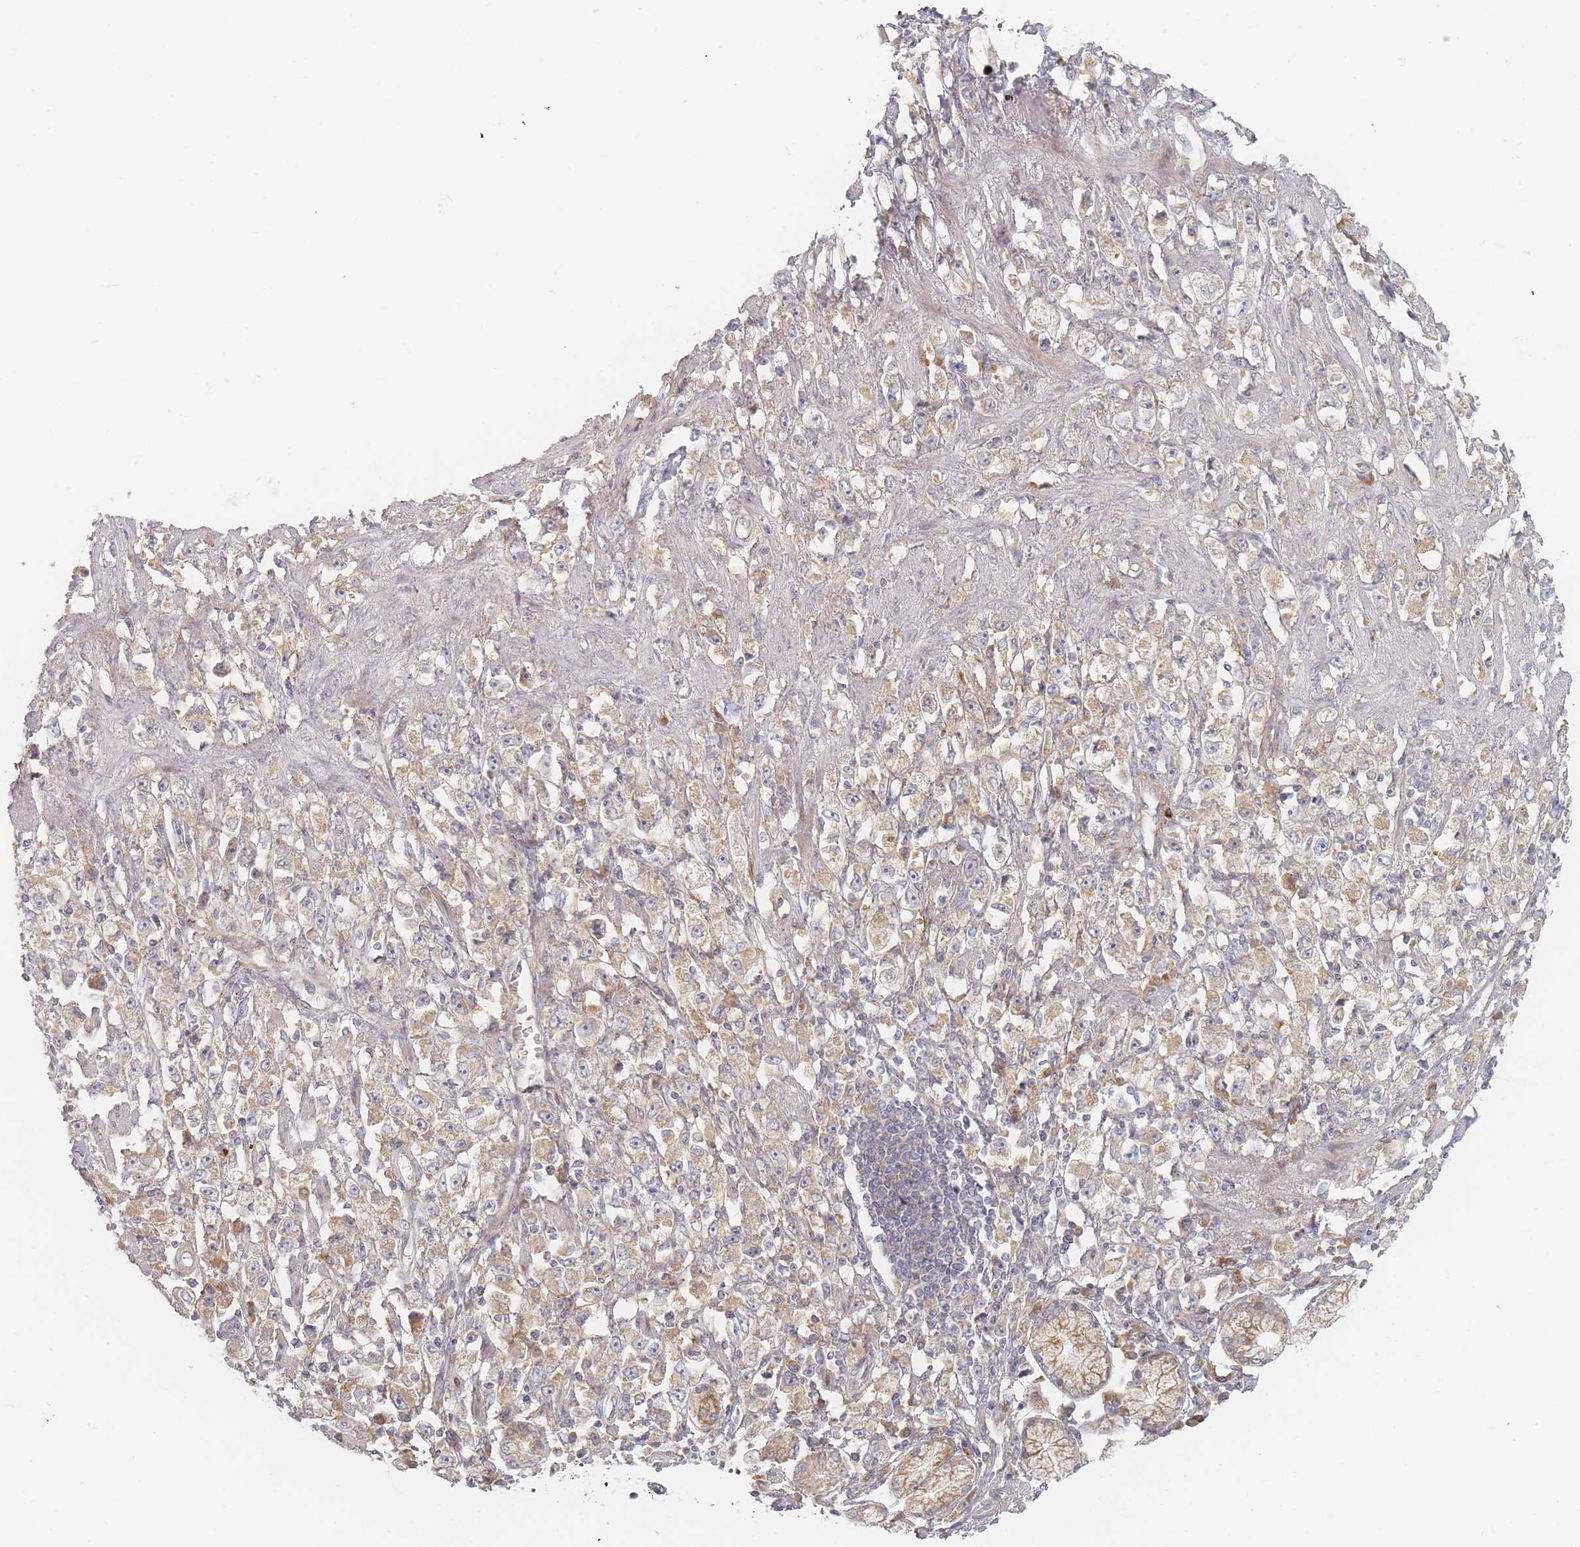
{"staining": {"intensity": "weak", "quantity": ">75%", "location": "cytoplasmic/membranous"}, "tissue": "stomach cancer", "cell_type": "Tumor cells", "image_type": "cancer", "snomed": [{"axis": "morphology", "description": "Adenocarcinoma, NOS"}, {"axis": "topography", "description": "Stomach"}], "caption": "Immunohistochemistry staining of stomach cancer (adenocarcinoma), which reveals low levels of weak cytoplasmic/membranous expression in approximately >75% of tumor cells indicating weak cytoplasmic/membranous protein expression. The staining was performed using DAB (brown) for protein detection and nuclei were counterstained in hematoxylin (blue).", "gene": "ZKSCAN7", "patient": {"sex": "female", "age": 59}}